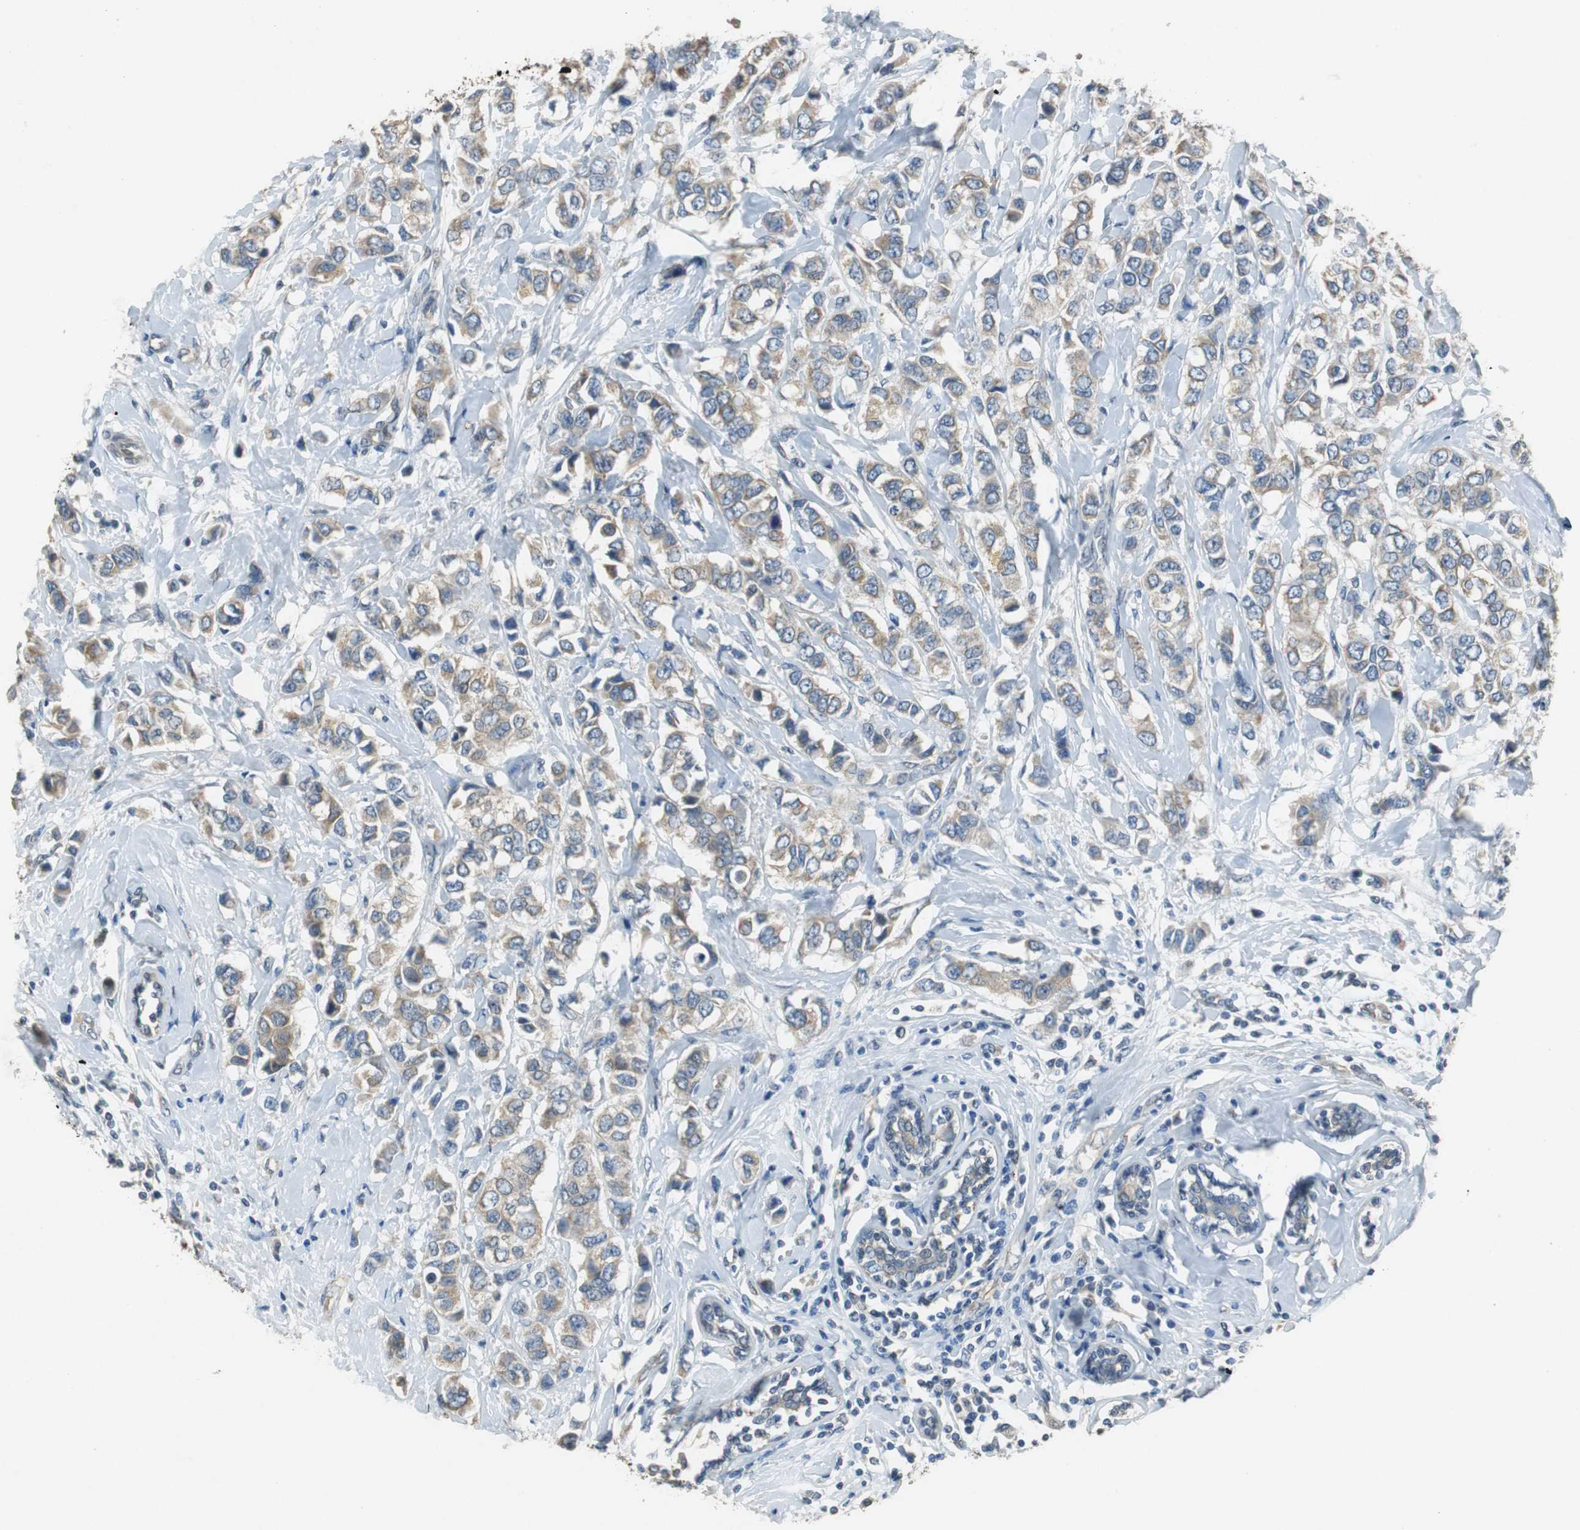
{"staining": {"intensity": "moderate", "quantity": "25%-75%", "location": "cytoplasmic/membranous"}, "tissue": "breast cancer", "cell_type": "Tumor cells", "image_type": "cancer", "snomed": [{"axis": "morphology", "description": "Duct carcinoma"}, {"axis": "topography", "description": "Breast"}], "caption": "The immunohistochemical stain shows moderate cytoplasmic/membranous expression in tumor cells of breast infiltrating ductal carcinoma tissue.", "gene": "ALDH4A1", "patient": {"sex": "female", "age": 50}}